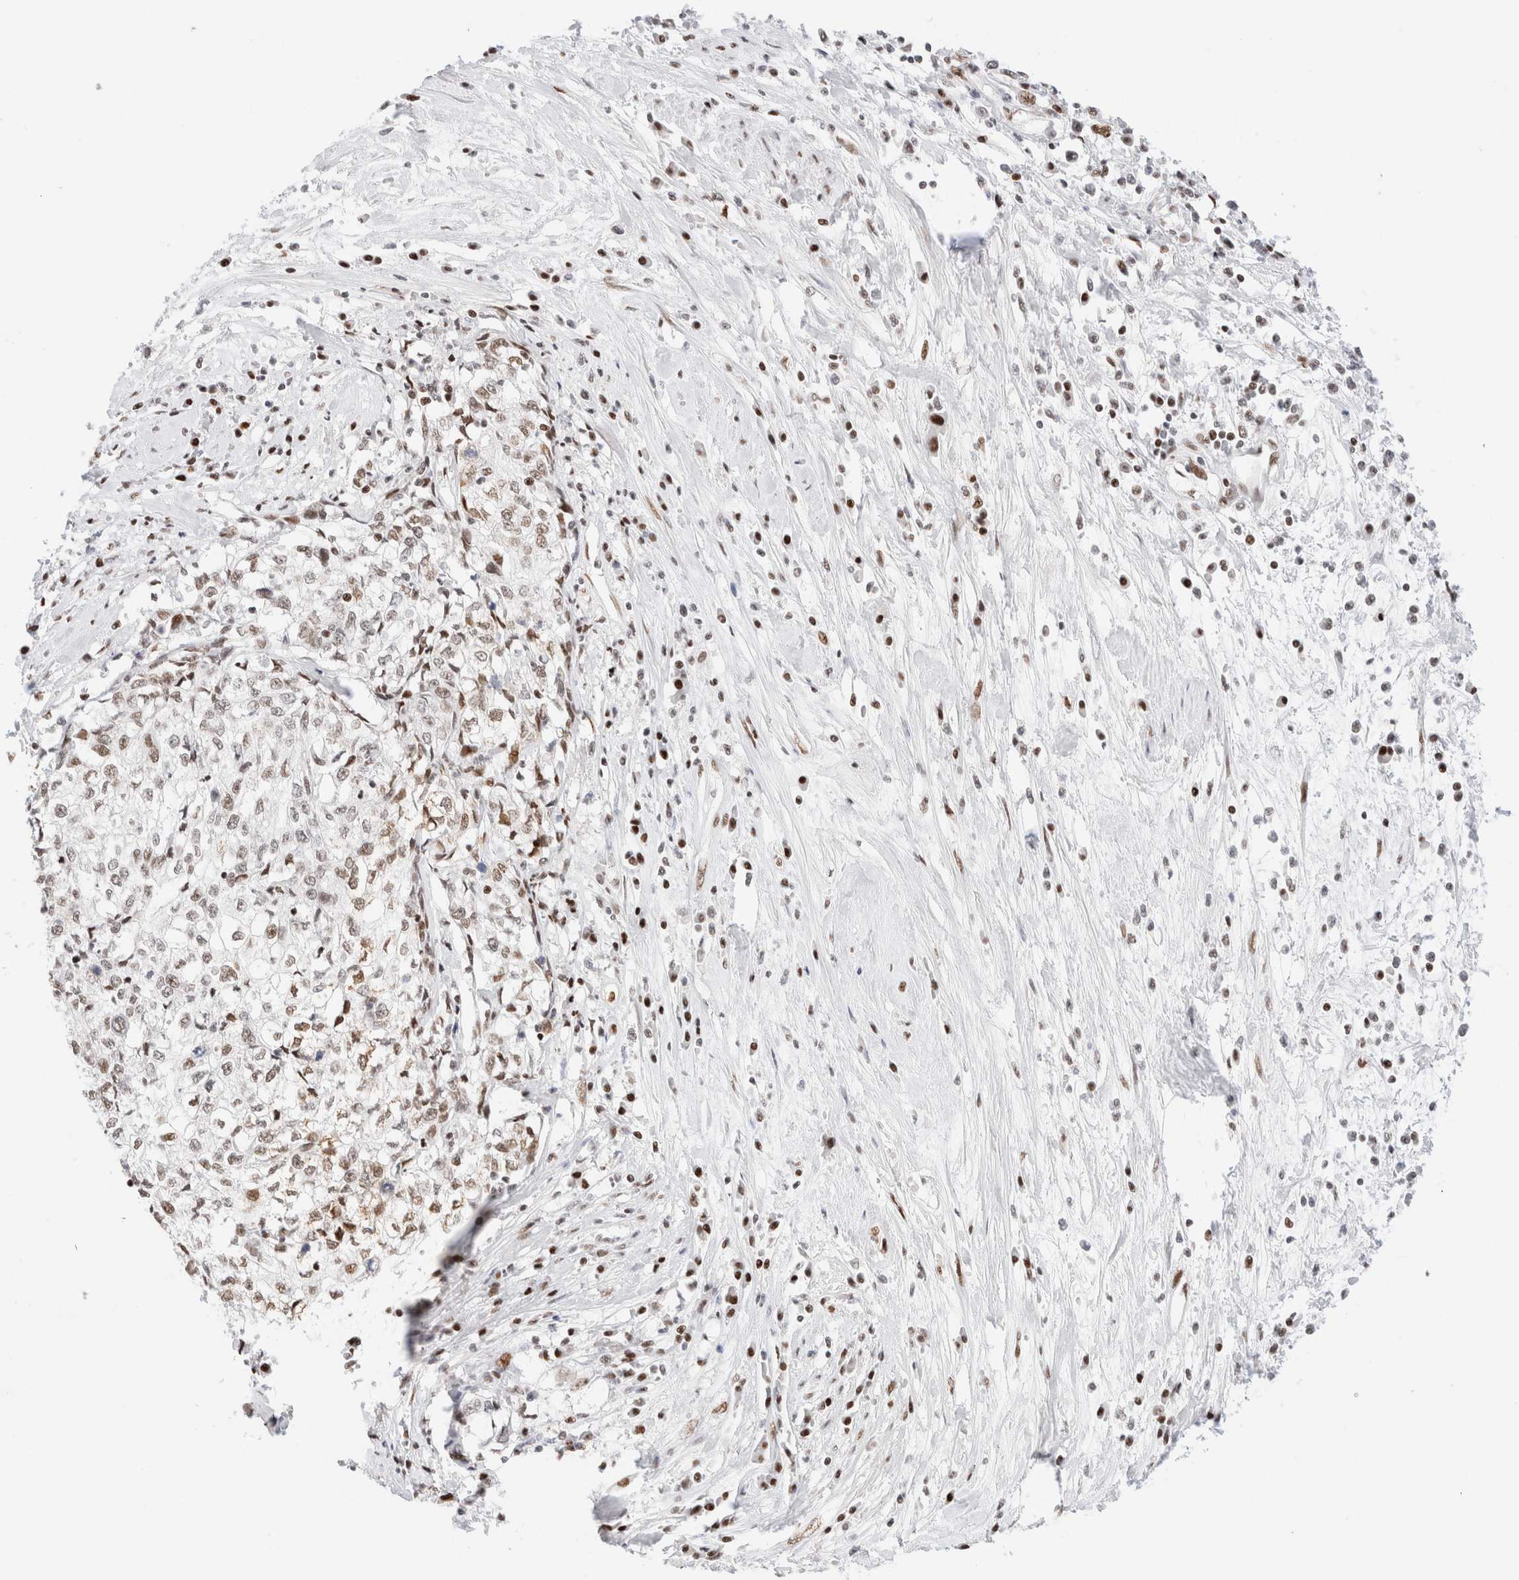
{"staining": {"intensity": "weak", "quantity": "25%-75%", "location": "nuclear"}, "tissue": "cervical cancer", "cell_type": "Tumor cells", "image_type": "cancer", "snomed": [{"axis": "morphology", "description": "Squamous cell carcinoma, NOS"}, {"axis": "topography", "description": "Cervix"}], "caption": "IHC image of human cervical squamous cell carcinoma stained for a protein (brown), which reveals low levels of weak nuclear expression in about 25%-75% of tumor cells.", "gene": "ZNF282", "patient": {"sex": "female", "age": 57}}